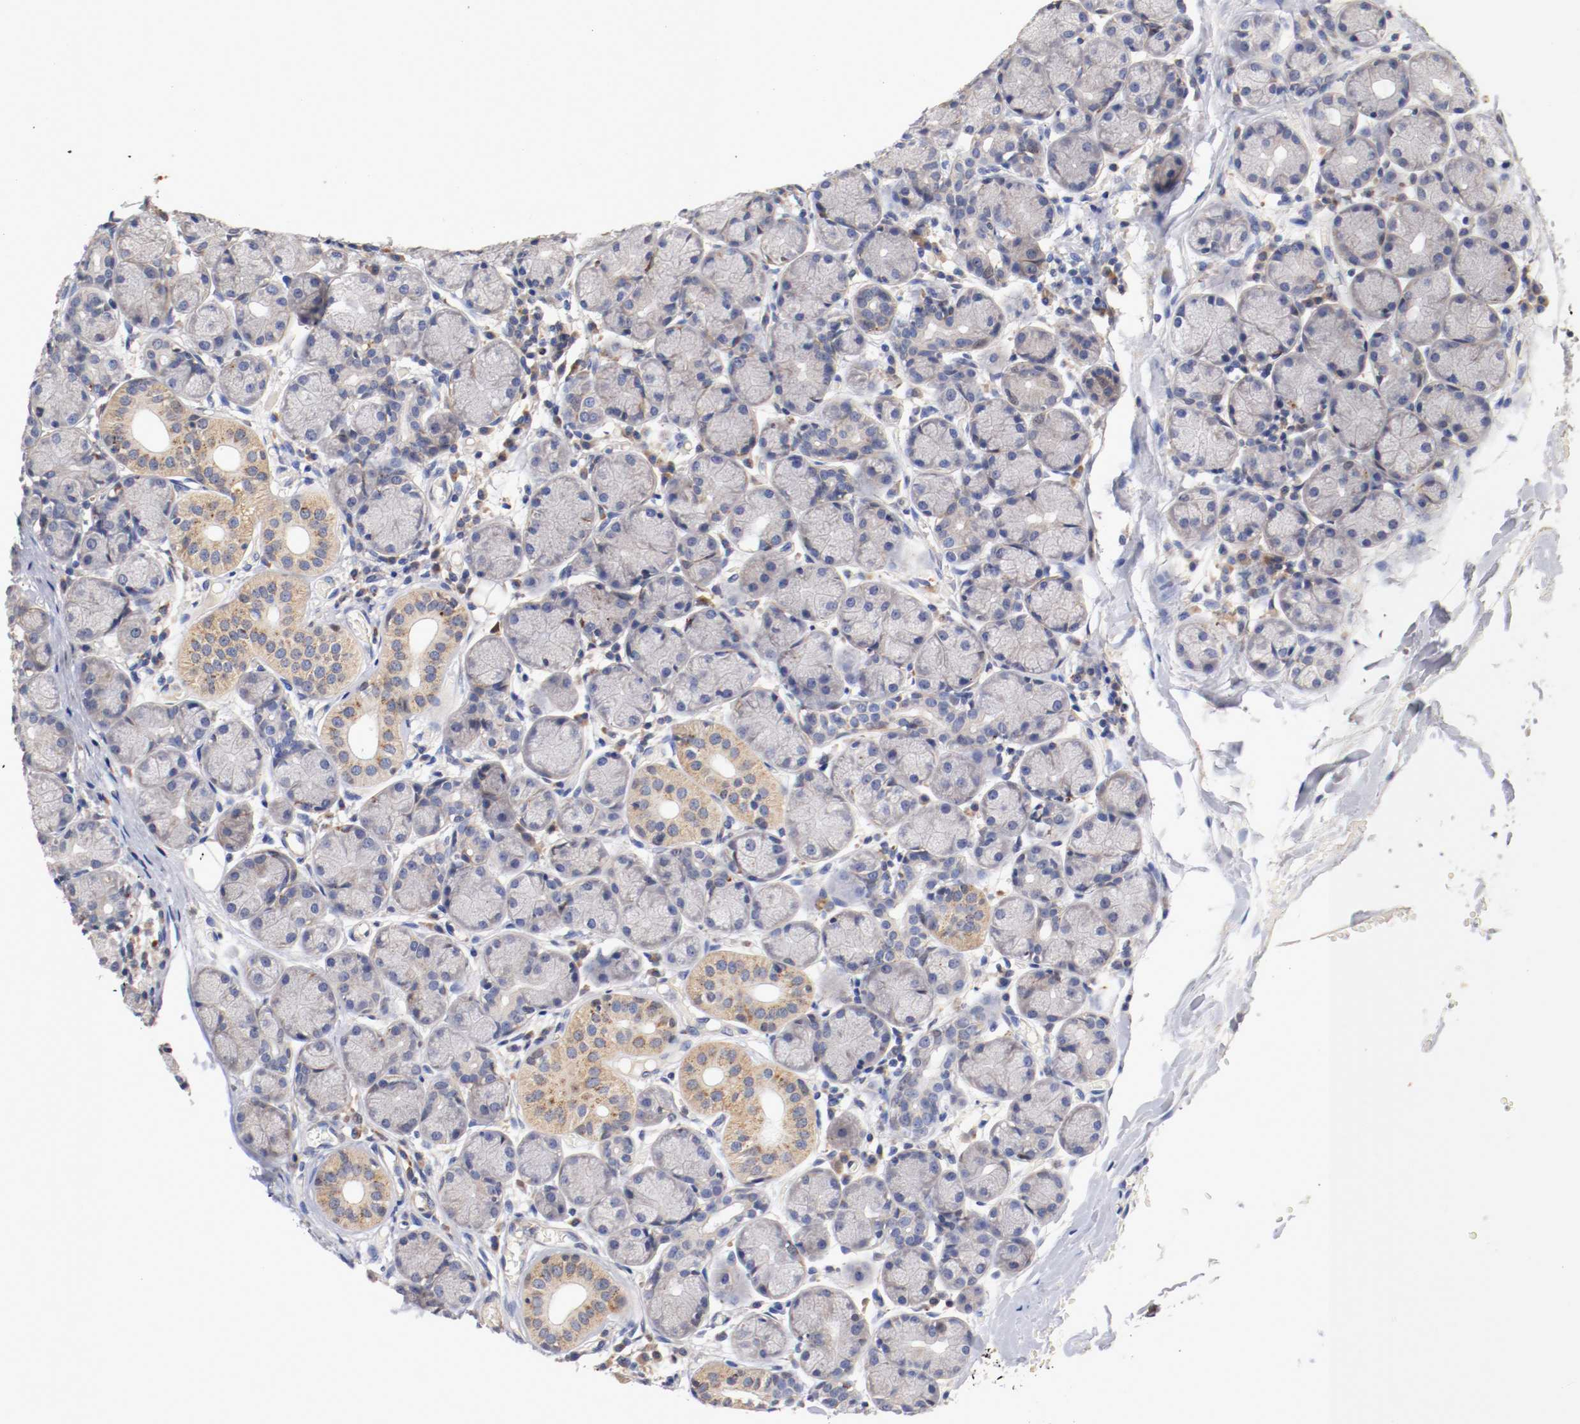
{"staining": {"intensity": "weak", "quantity": "<25%", "location": "cytoplasmic/membranous"}, "tissue": "salivary gland", "cell_type": "Glandular cells", "image_type": "normal", "snomed": [{"axis": "morphology", "description": "Normal tissue, NOS"}, {"axis": "topography", "description": "Salivary gland"}], "caption": "The micrograph exhibits no significant expression in glandular cells of salivary gland.", "gene": "SEMA5A", "patient": {"sex": "female", "age": 24}}